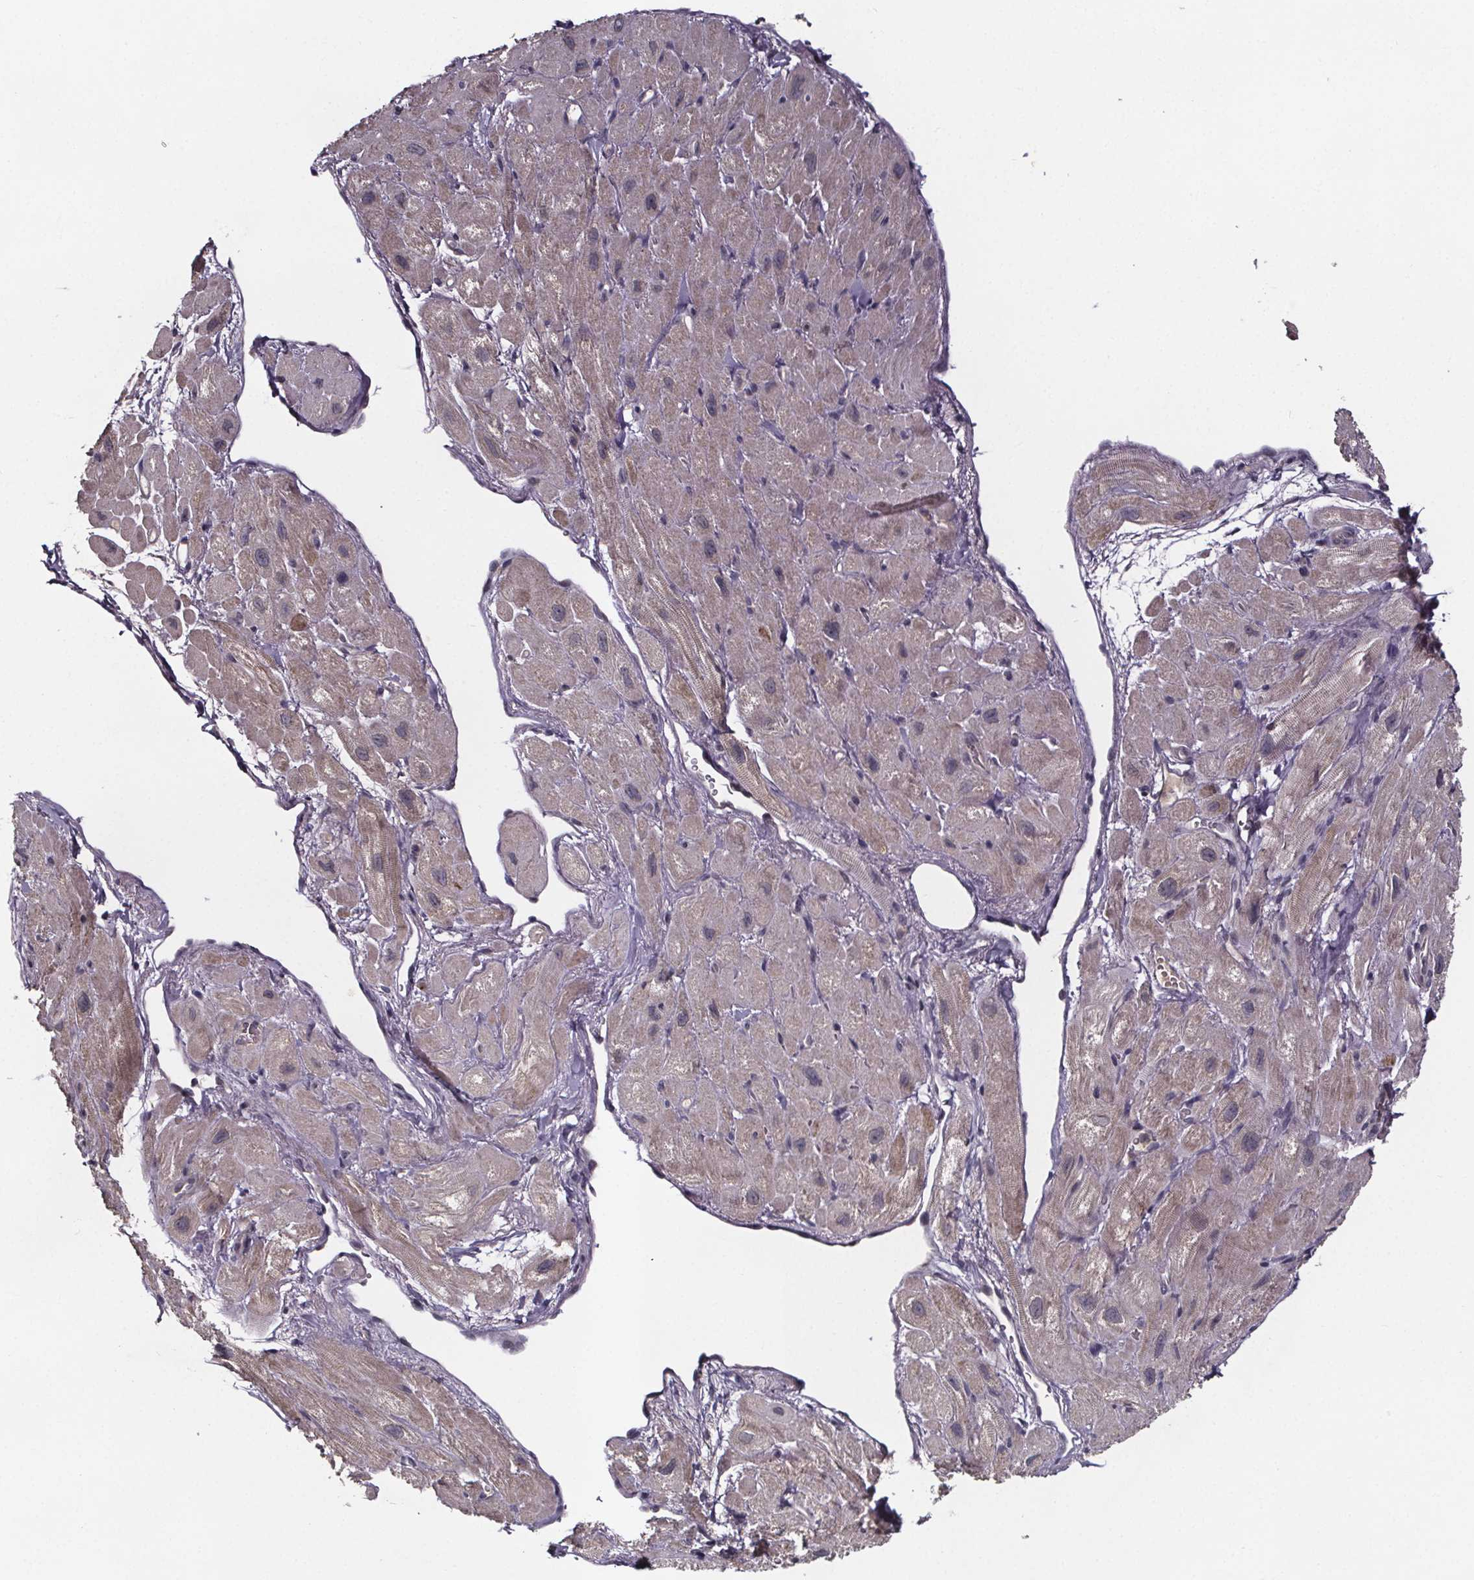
{"staining": {"intensity": "weak", "quantity": "<25%", "location": "cytoplasmic/membranous"}, "tissue": "heart muscle", "cell_type": "Cardiomyocytes", "image_type": "normal", "snomed": [{"axis": "morphology", "description": "Normal tissue, NOS"}, {"axis": "topography", "description": "Heart"}], "caption": "This is a histopathology image of immunohistochemistry staining of normal heart muscle, which shows no expression in cardiomyocytes.", "gene": "SMIM1", "patient": {"sex": "female", "age": 62}}